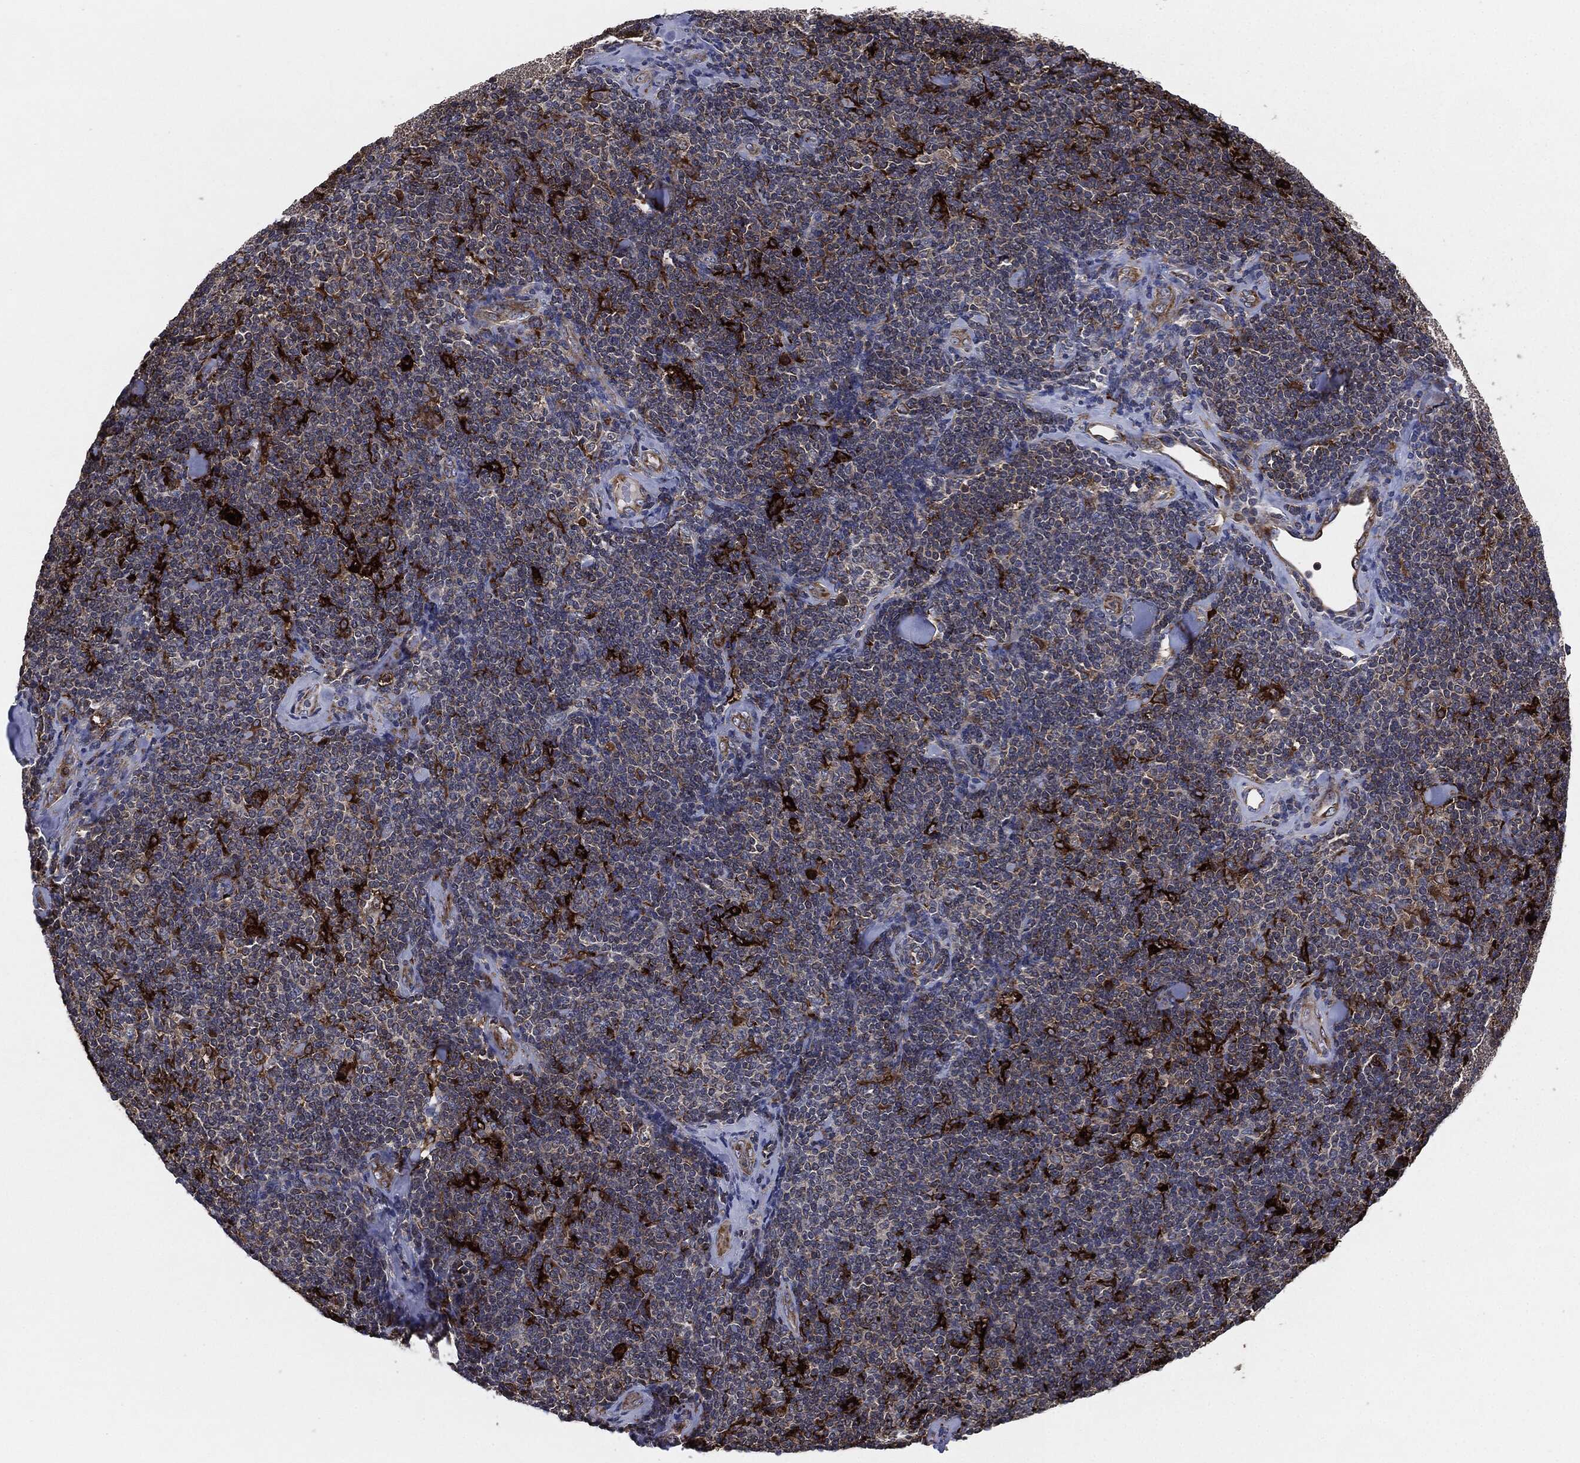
{"staining": {"intensity": "moderate", "quantity": "<25%", "location": "cytoplasmic/membranous"}, "tissue": "lymphoma", "cell_type": "Tumor cells", "image_type": "cancer", "snomed": [{"axis": "morphology", "description": "Malignant lymphoma, non-Hodgkin's type, Low grade"}, {"axis": "topography", "description": "Lymph node"}], "caption": "Malignant lymphoma, non-Hodgkin's type (low-grade) stained for a protein exhibits moderate cytoplasmic/membranous positivity in tumor cells. The staining is performed using DAB brown chromogen to label protein expression. The nuclei are counter-stained blue using hematoxylin.", "gene": "TMEM11", "patient": {"sex": "female", "age": 56}}